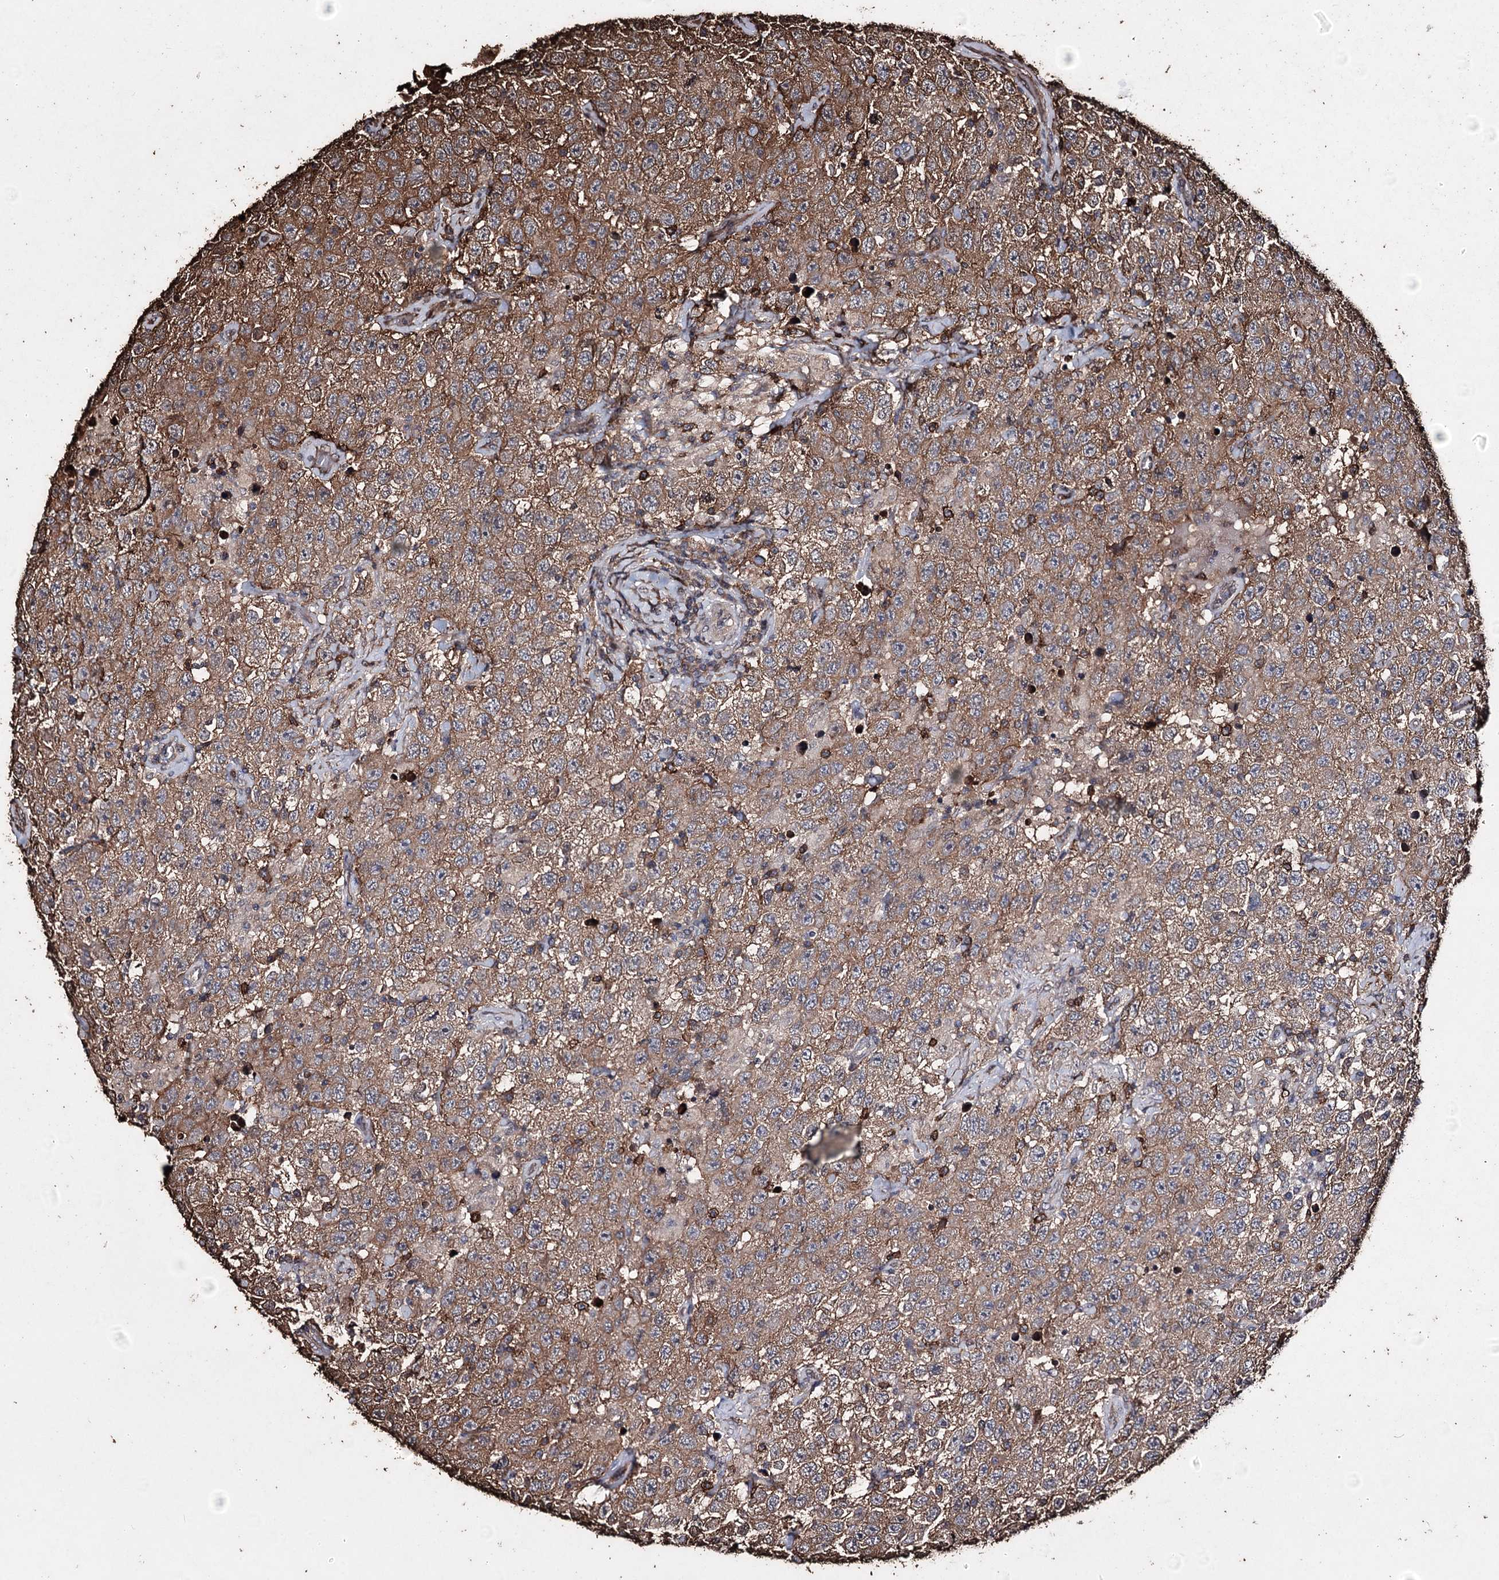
{"staining": {"intensity": "moderate", "quantity": ">75%", "location": "cytoplasmic/membranous"}, "tissue": "testis cancer", "cell_type": "Tumor cells", "image_type": "cancer", "snomed": [{"axis": "morphology", "description": "Seminoma, NOS"}, {"axis": "topography", "description": "Testis"}], "caption": "A brown stain shows moderate cytoplasmic/membranous expression of a protein in human seminoma (testis) tumor cells. Nuclei are stained in blue.", "gene": "ZNF662", "patient": {"sex": "male", "age": 41}}